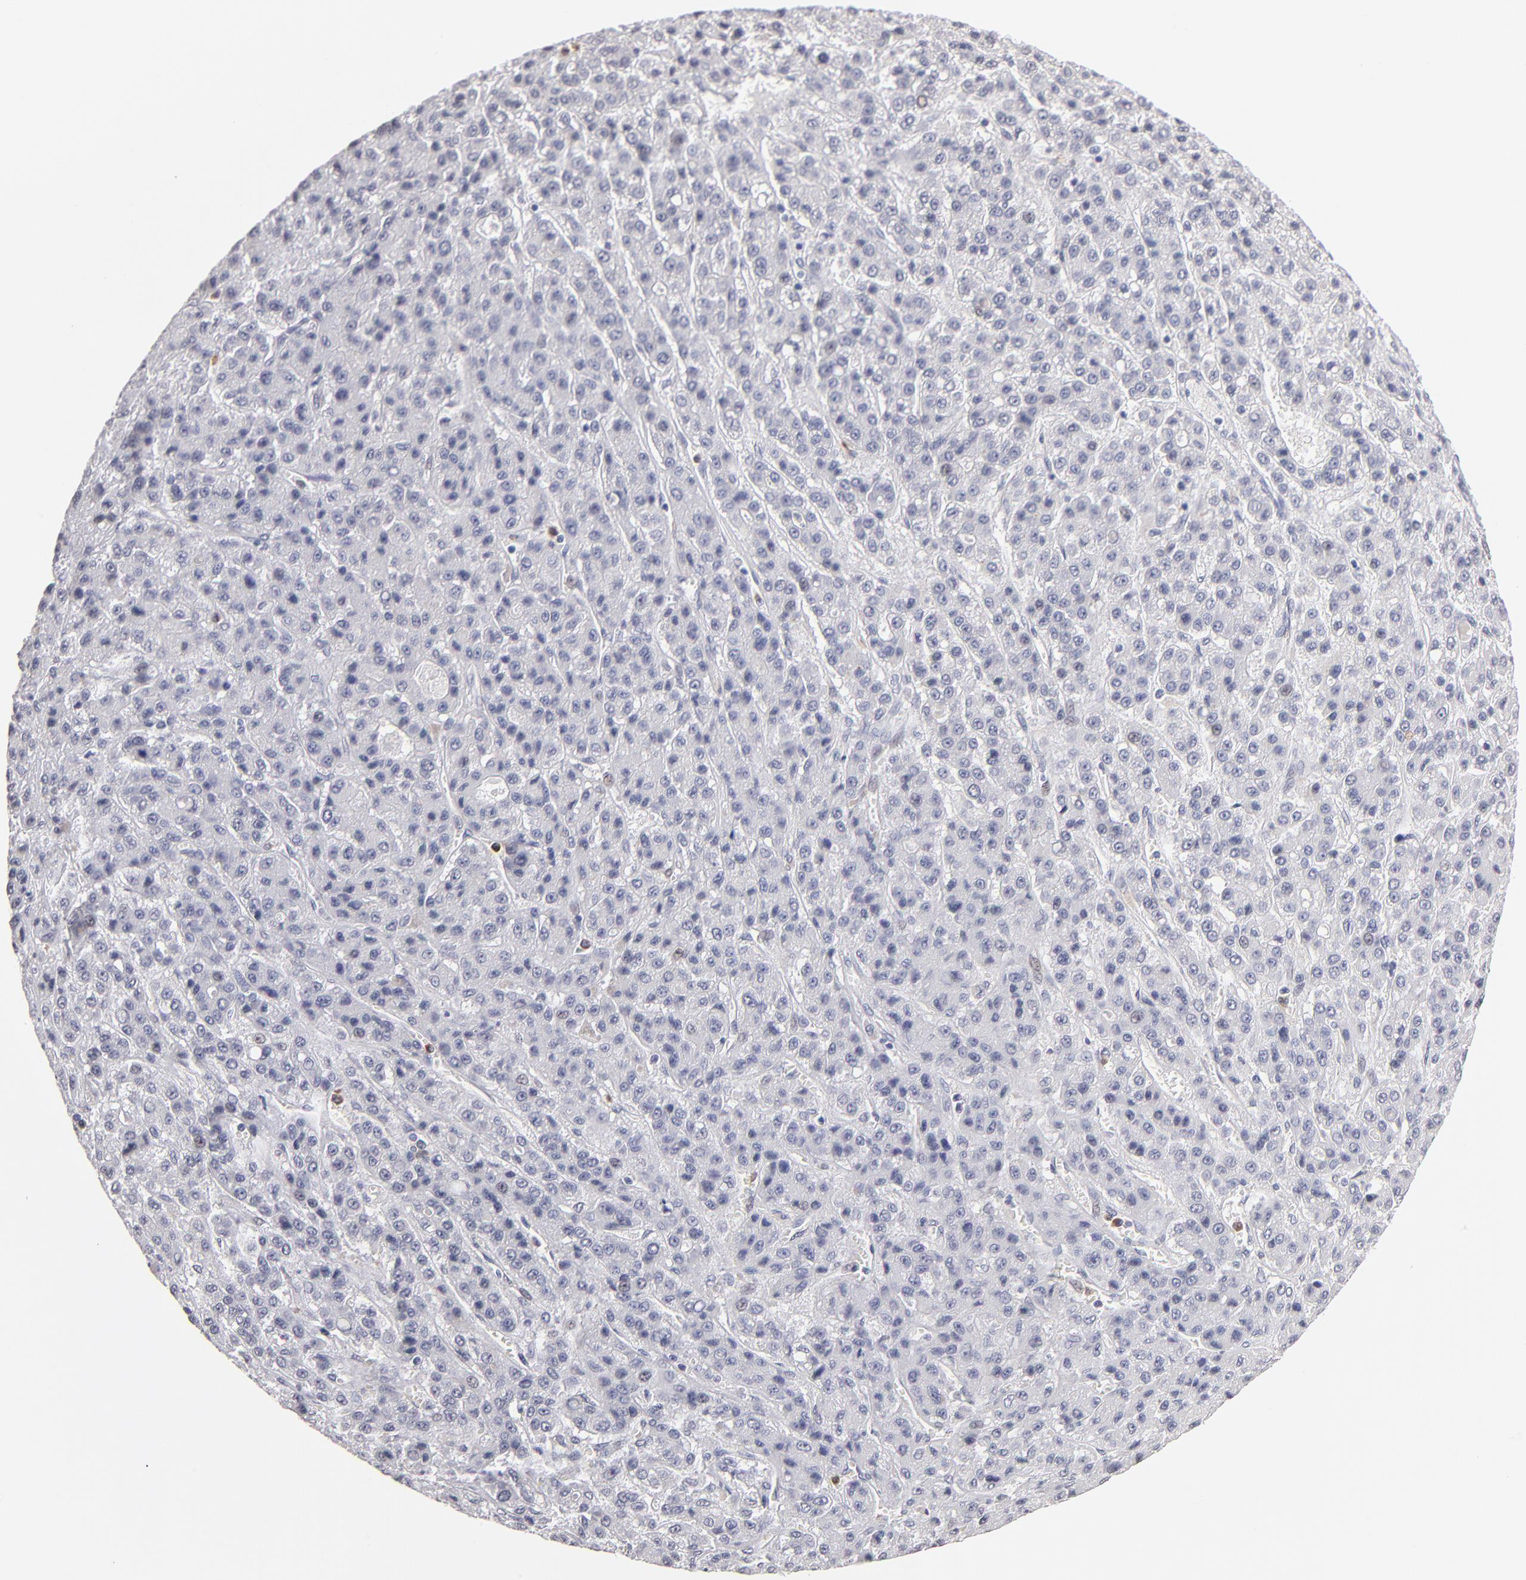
{"staining": {"intensity": "negative", "quantity": "none", "location": "none"}, "tissue": "liver cancer", "cell_type": "Tumor cells", "image_type": "cancer", "snomed": [{"axis": "morphology", "description": "Carcinoma, Hepatocellular, NOS"}, {"axis": "topography", "description": "Liver"}], "caption": "Tumor cells show no significant positivity in liver cancer (hepatocellular carcinoma).", "gene": "MGAM", "patient": {"sex": "male", "age": 70}}